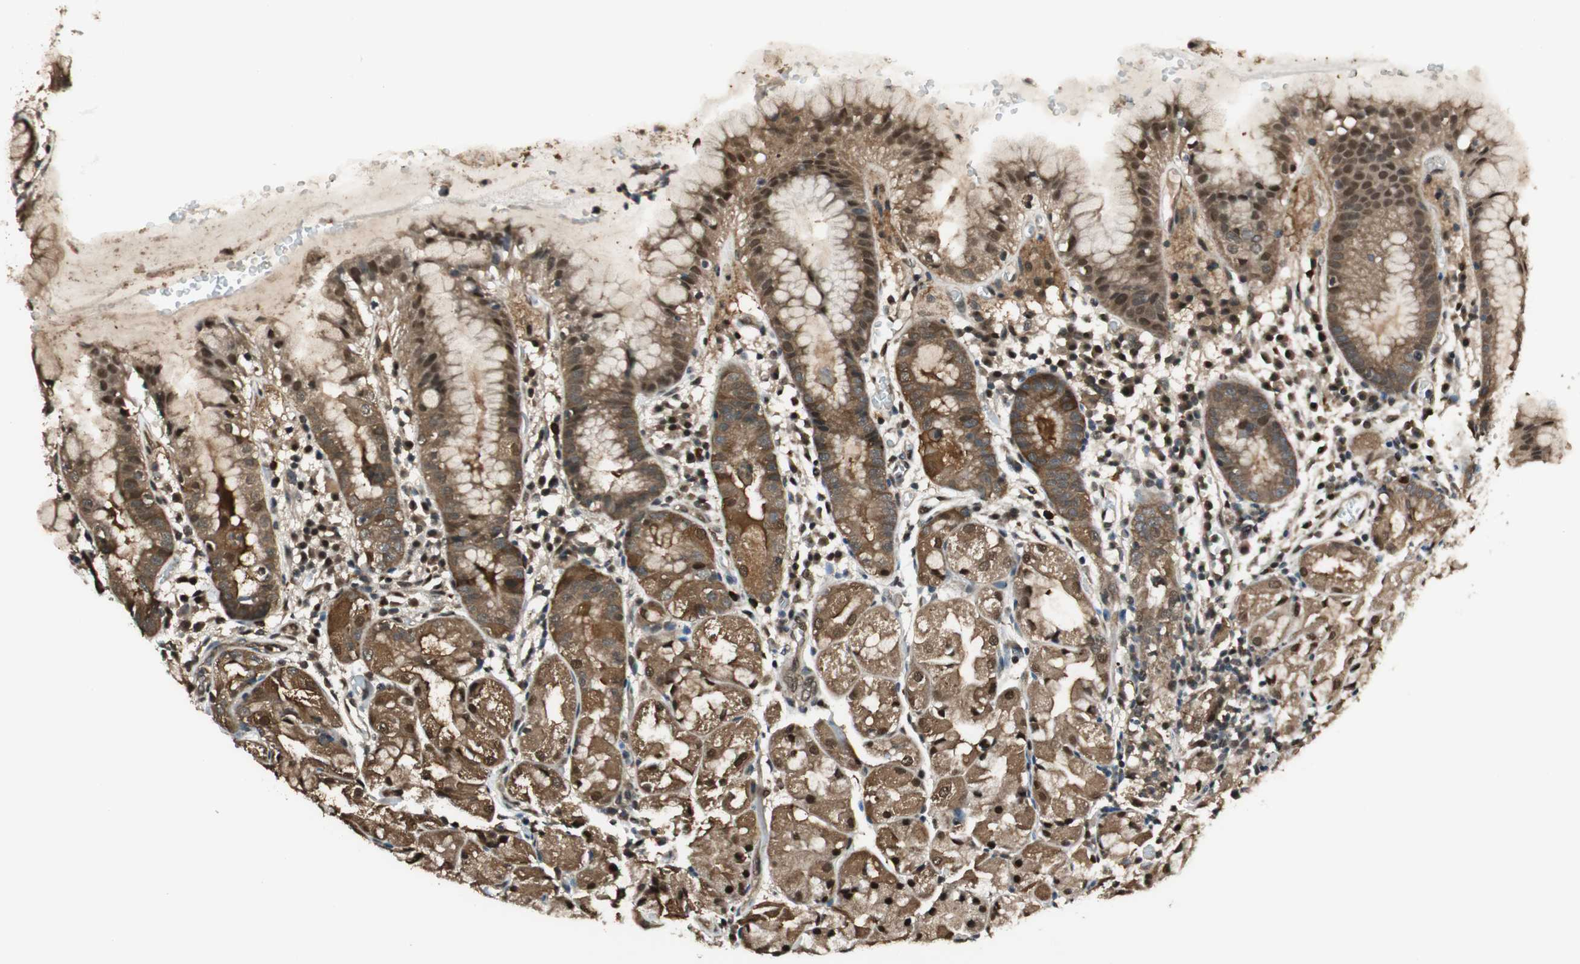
{"staining": {"intensity": "strong", "quantity": ">75%", "location": "cytoplasmic/membranous,nuclear"}, "tissue": "stomach", "cell_type": "Glandular cells", "image_type": "normal", "snomed": [{"axis": "morphology", "description": "Normal tissue, NOS"}, {"axis": "topography", "description": "Stomach"}, {"axis": "topography", "description": "Stomach, lower"}], "caption": "Benign stomach reveals strong cytoplasmic/membranous,nuclear staining in approximately >75% of glandular cells, visualized by immunohistochemistry.", "gene": "ENSG00000268870", "patient": {"sex": "female", "age": 75}}